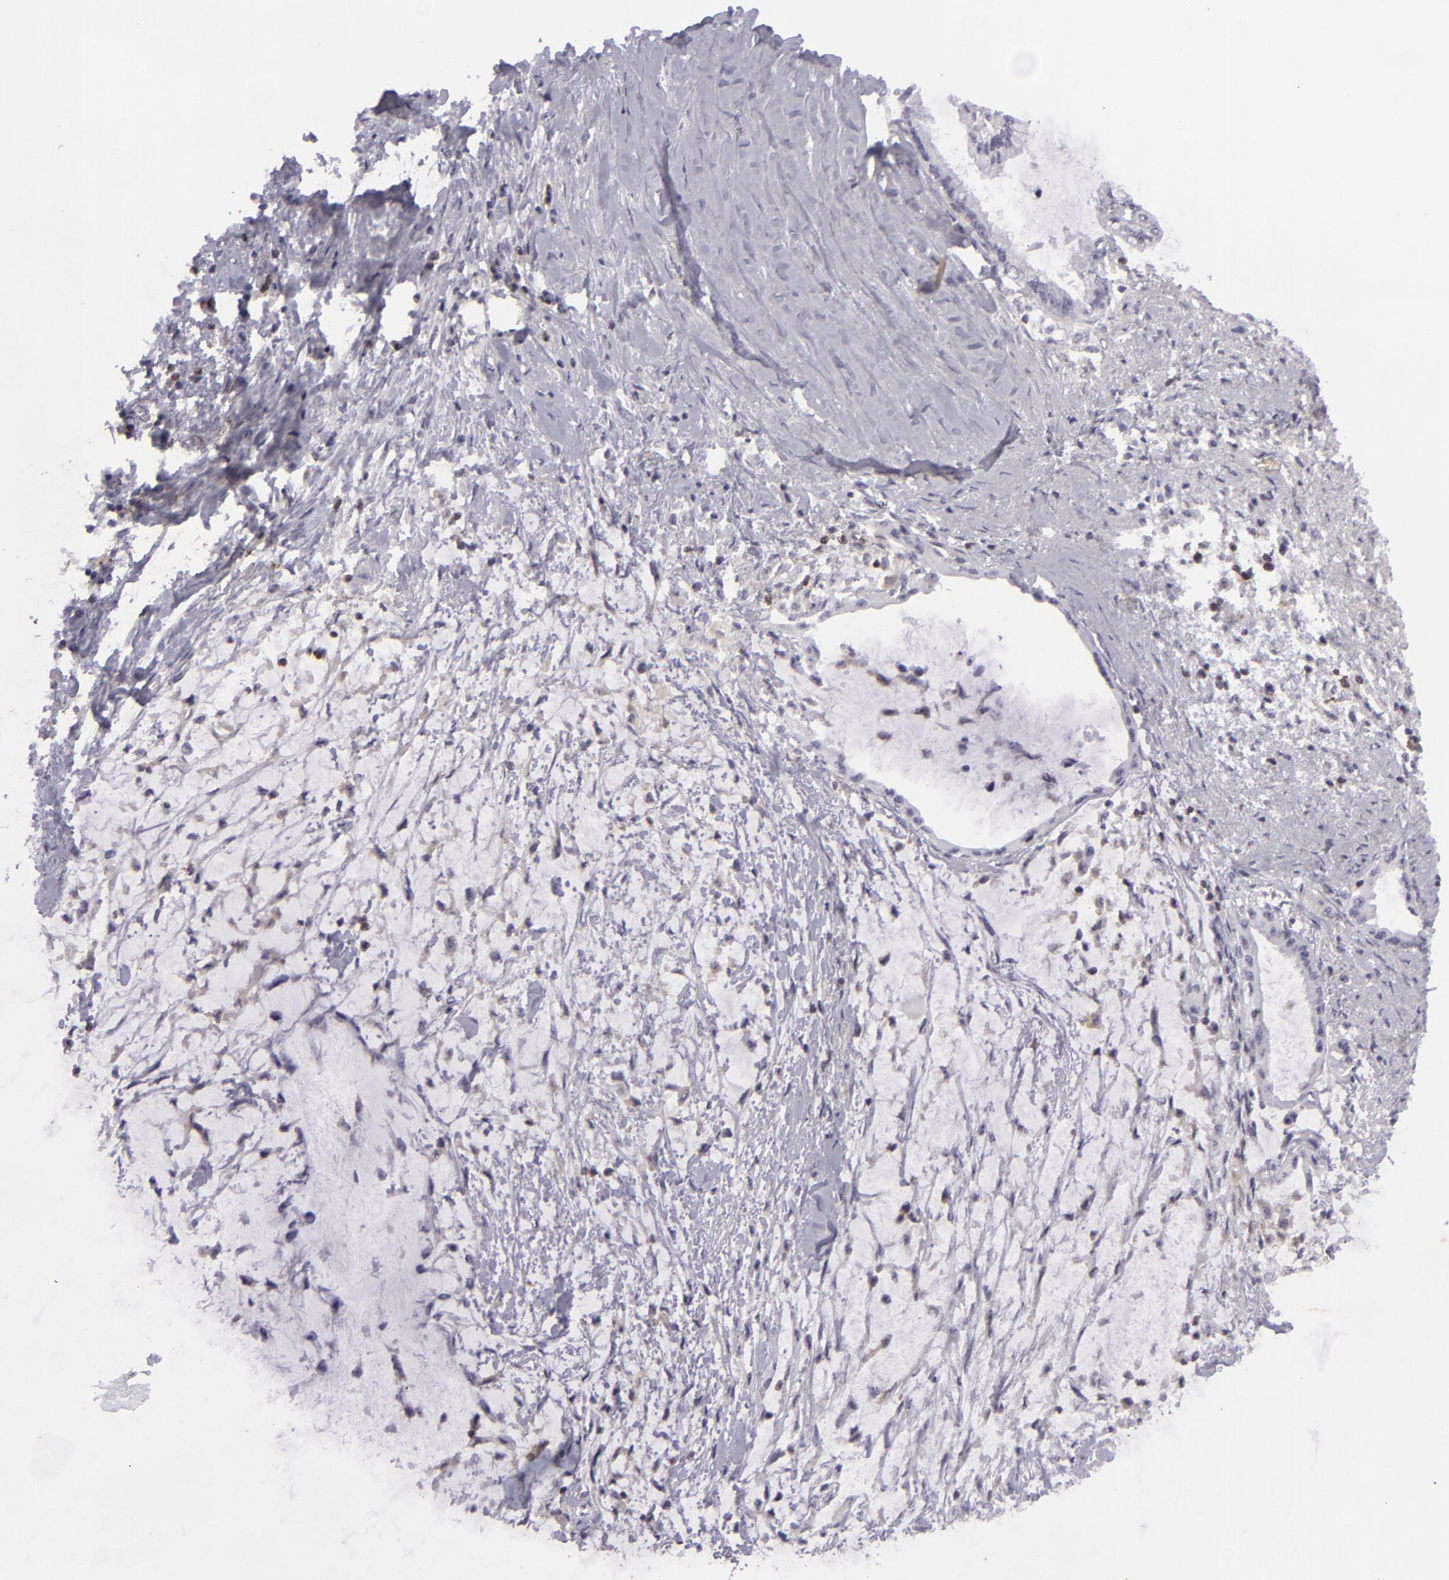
{"staining": {"intensity": "negative", "quantity": "none", "location": "none"}, "tissue": "pancreatic cancer", "cell_type": "Tumor cells", "image_type": "cancer", "snomed": [{"axis": "morphology", "description": "Adenocarcinoma, NOS"}, {"axis": "topography", "description": "Pancreas"}], "caption": "The histopathology image demonstrates no staining of tumor cells in pancreatic cancer (adenocarcinoma).", "gene": "KCNAB2", "patient": {"sex": "female", "age": 64}}